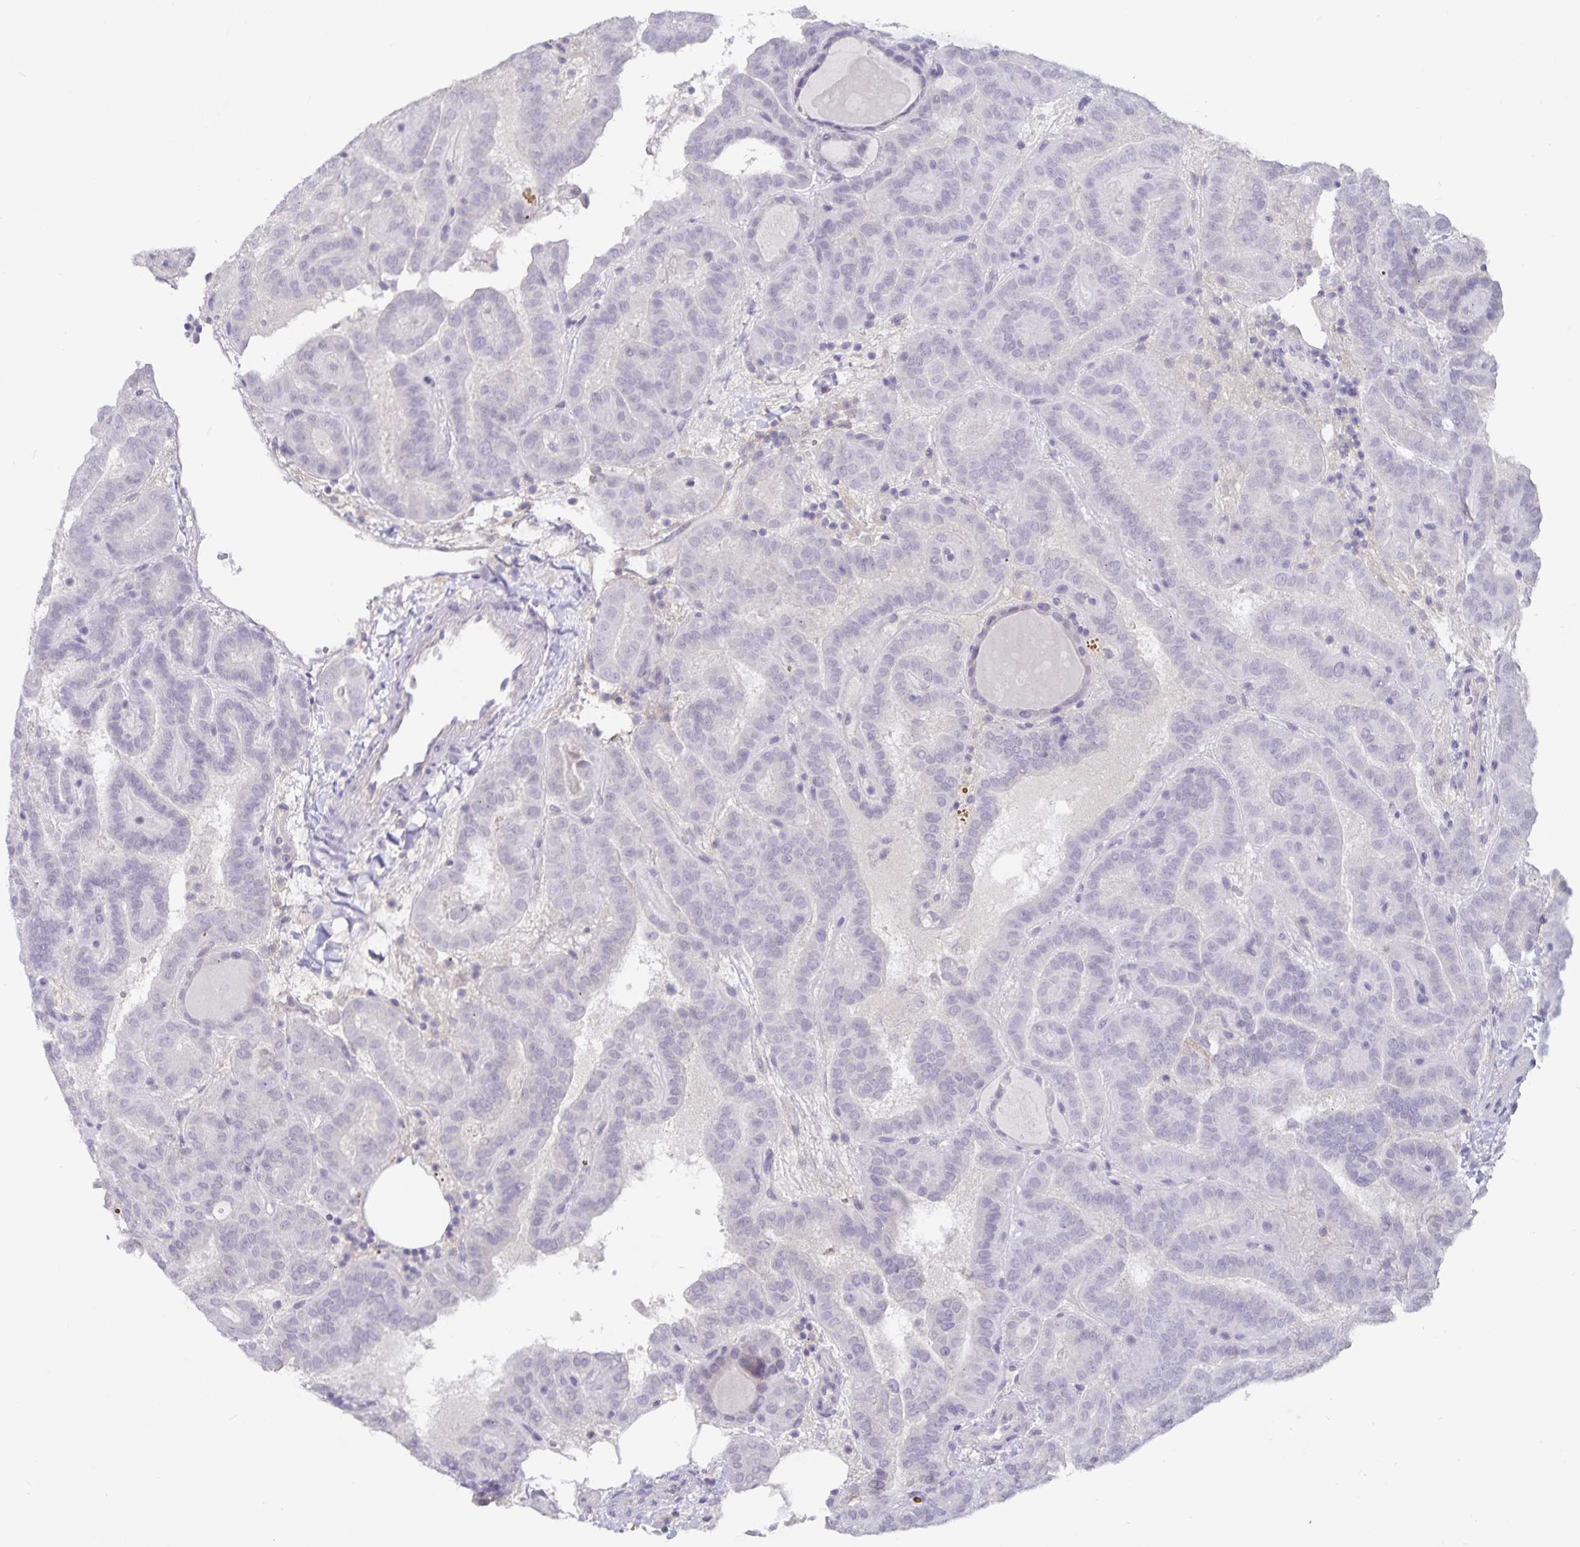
{"staining": {"intensity": "negative", "quantity": "none", "location": "none"}, "tissue": "thyroid cancer", "cell_type": "Tumor cells", "image_type": "cancer", "snomed": [{"axis": "morphology", "description": "Papillary adenocarcinoma, NOS"}, {"axis": "topography", "description": "Thyroid gland"}], "caption": "An image of human thyroid cancer is negative for staining in tumor cells. Brightfield microscopy of immunohistochemistry (IHC) stained with DAB (brown) and hematoxylin (blue), captured at high magnification.", "gene": "FAM120A", "patient": {"sex": "female", "age": 46}}